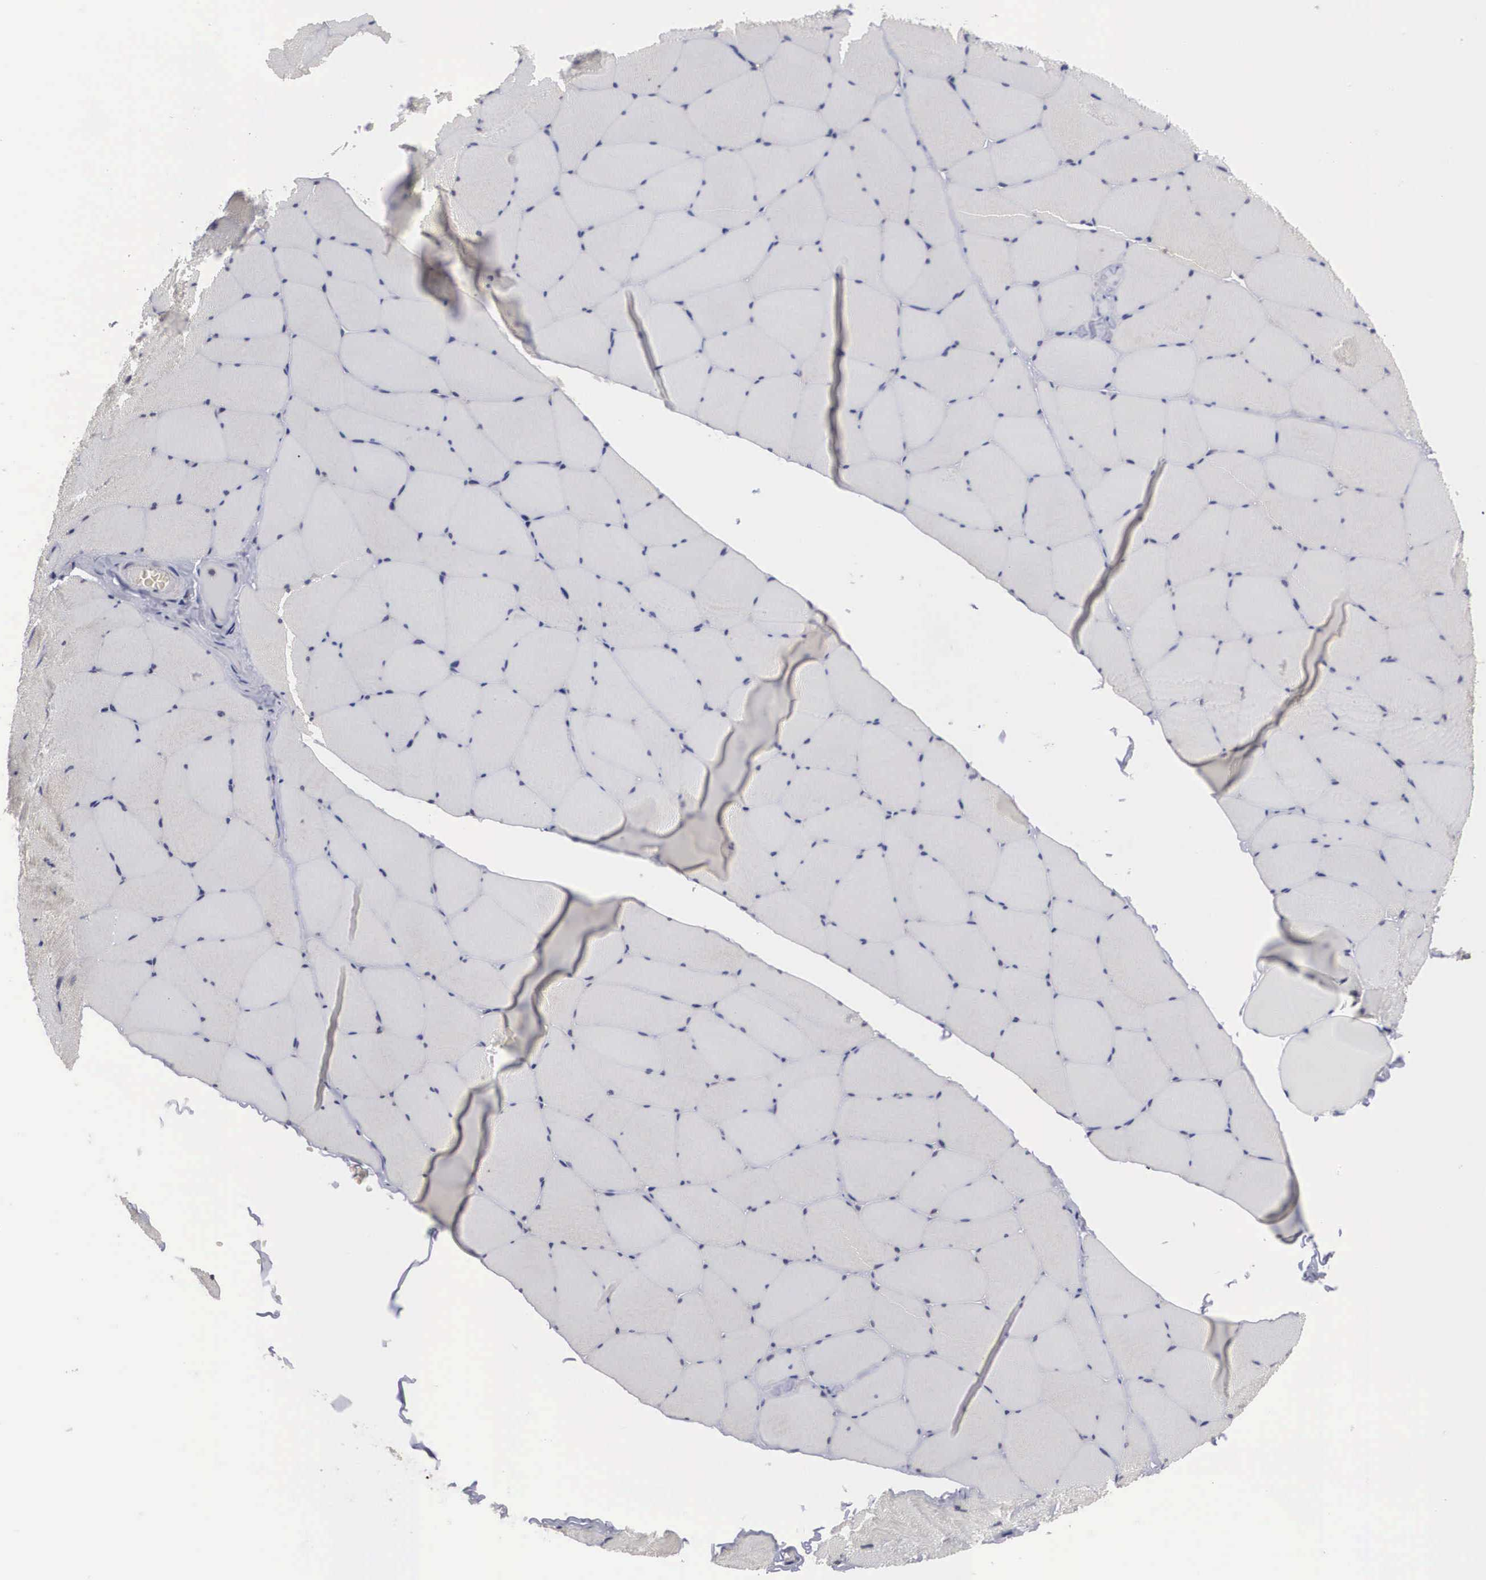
{"staining": {"intensity": "negative", "quantity": "none", "location": "none"}, "tissue": "skeletal muscle", "cell_type": "Myocytes", "image_type": "normal", "snomed": [{"axis": "morphology", "description": "Normal tissue, NOS"}, {"axis": "topography", "description": "Skeletal muscle"}, {"axis": "topography", "description": "Salivary gland"}], "caption": "A histopathology image of human skeletal muscle is negative for staining in myocytes. (Stains: DAB IHC with hematoxylin counter stain, Microscopy: brightfield microscopy at high magnification).", "gene": "OTX2", "patient": {"sex": "male", "age": 62}}